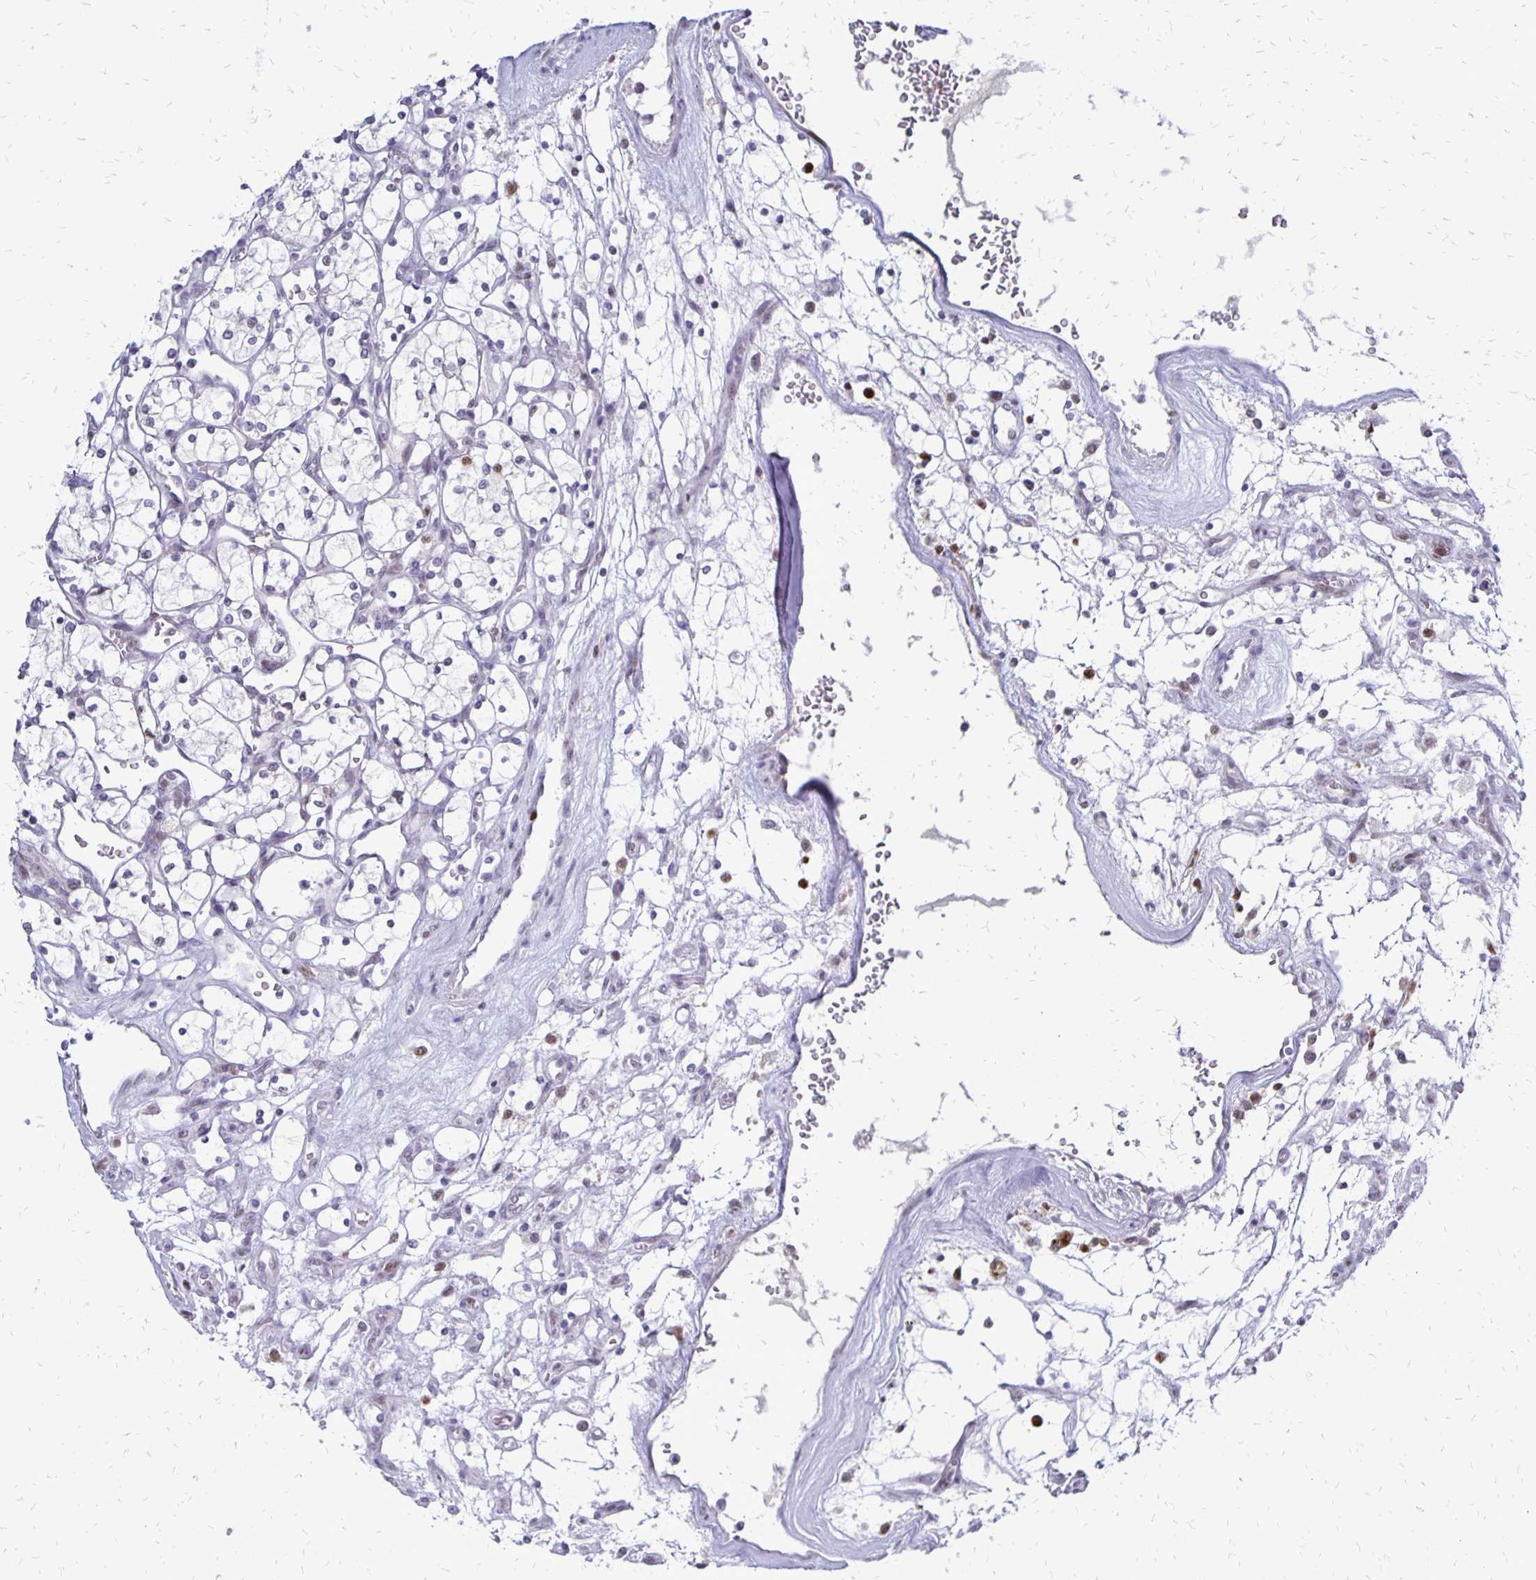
{"staining": {"intensity": "negative", "quantity": "none", "location": "none"}, "tissue": "renal cancer", "cell_type": "Tumor cells", "image_type": "cancer", "snomed": [{"axis": "morphology", "description": "Adenocarcinoma, NOS"}, {"axis": "topography", "description": "Kidney"}], "caption": "Immunohistochemistry micrograph of neoplastic tissue: adenocarcinoma (renal) stained with DAB shows no significant protein staining in tumor cells.", "gene": "DCK", "patient": {"sex": "female", "age": 69}}